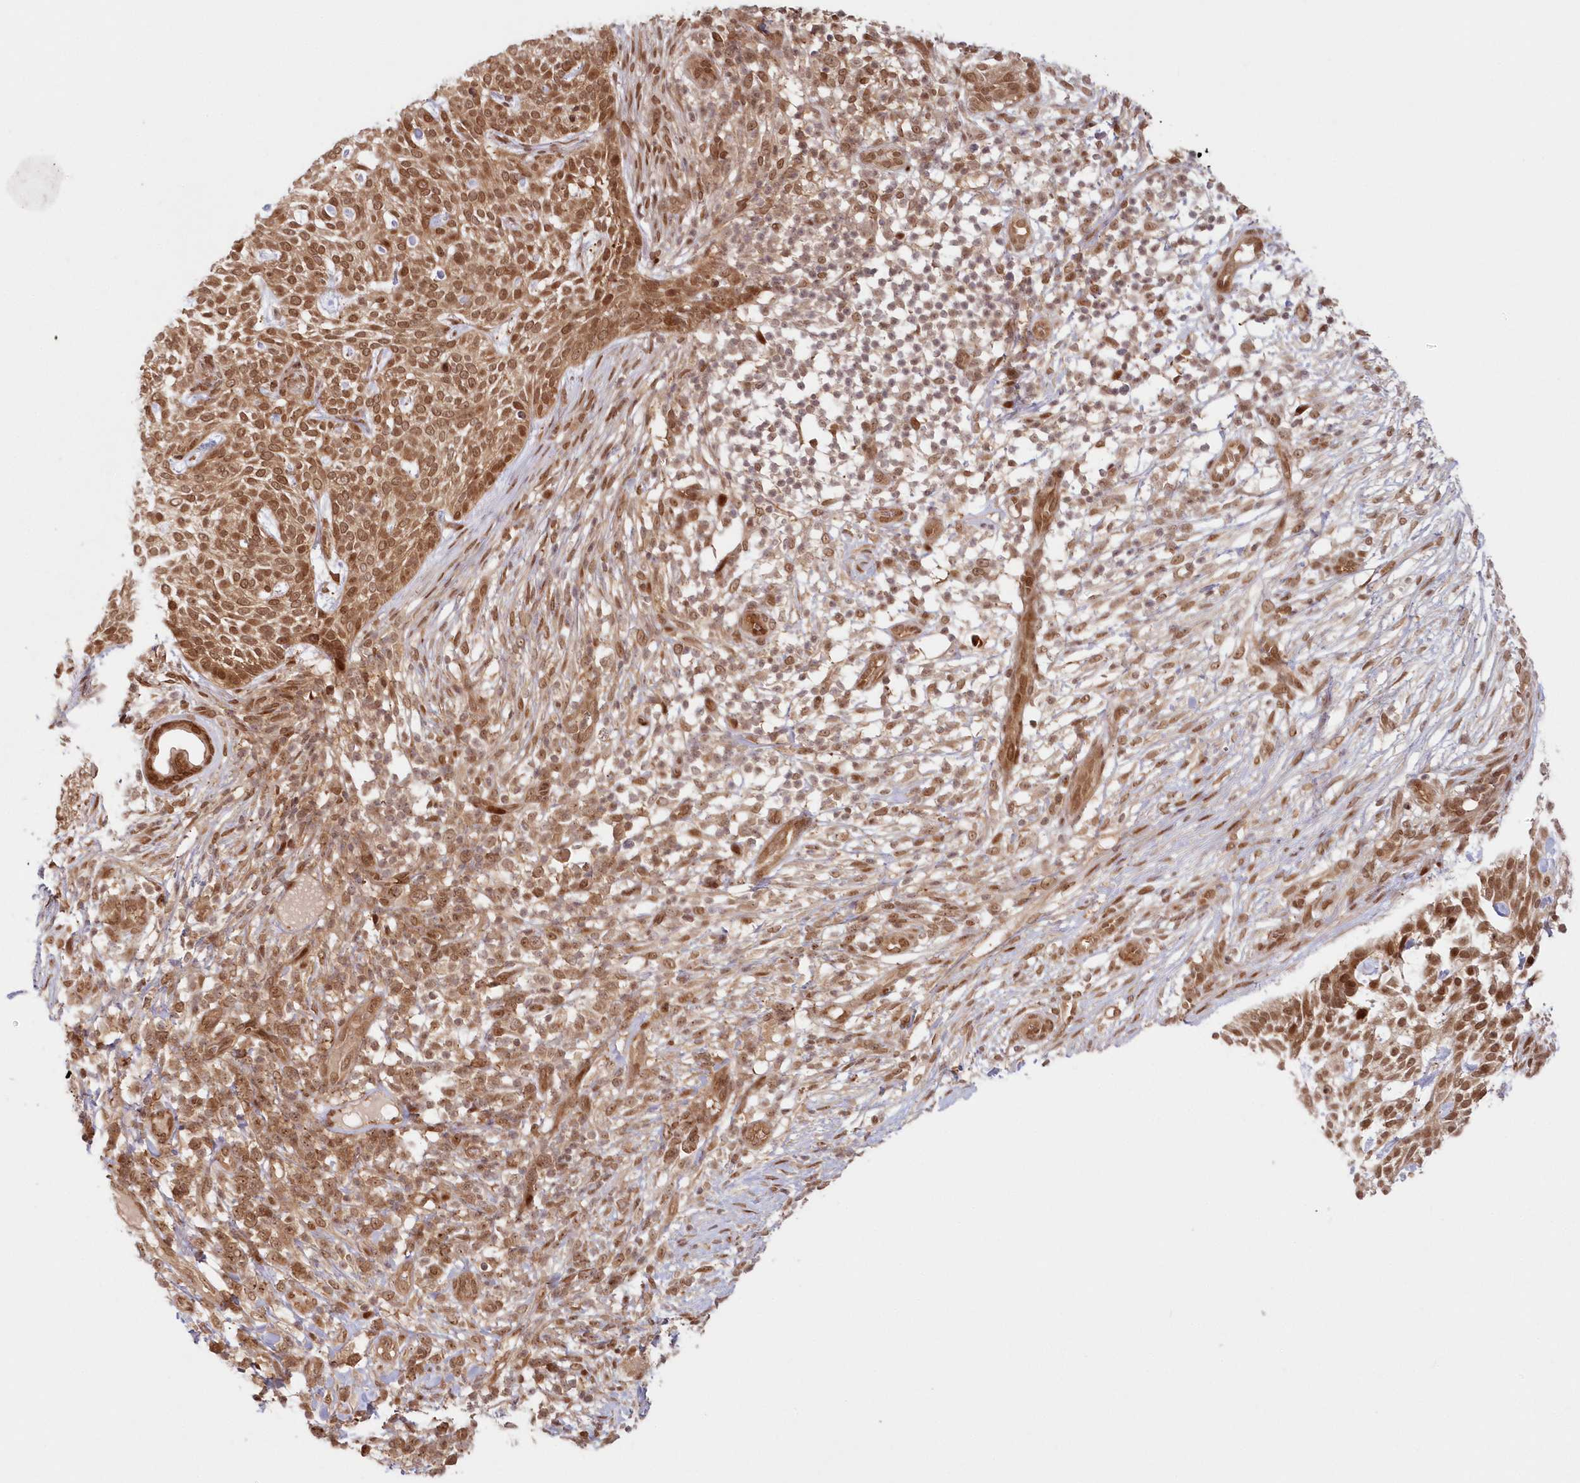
{"staining": {"intensity": "moderate", "quantity": ">75%", "location": "cytoplasmic/membranous,nuclear"}, "tissue": "skin cancer", "cell_type": "Tumor cells", "image_type": "cancer", "snomed": [{"axis": "morphology", "description": "Basal cell carcinoma"}, {"axis": "topography", "description": "Skin"}], "caption": "Basal cell carcinoma (skin) stained with a protein marker shows moderate staining in tumor cells.", "gene": "TOGARAM2", "patient": {"sex": "female", "age": 64}}